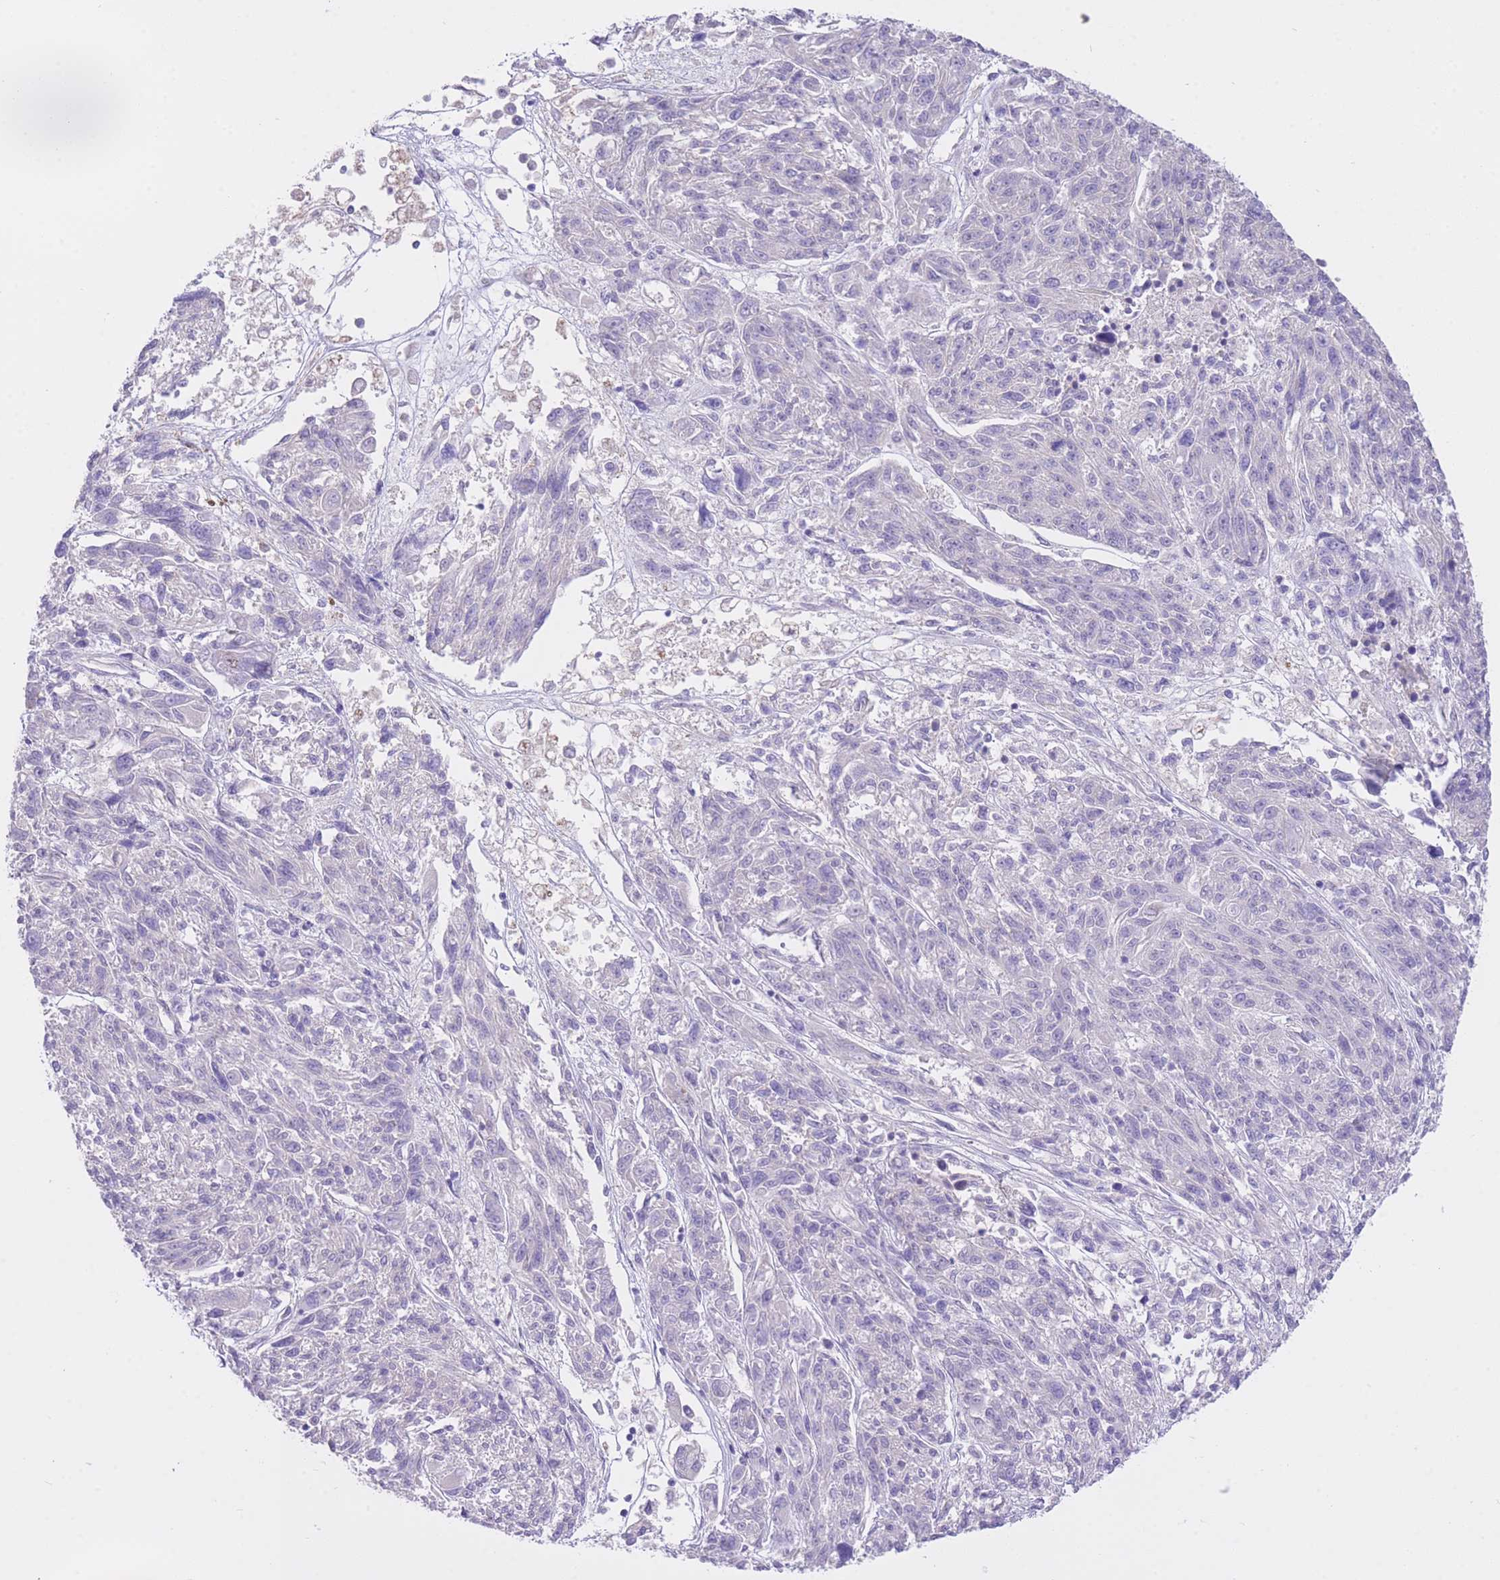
{"staining": {"intensity": "negative", "quantity": "none", "location": "none"}, "tissue": "melanoma", "cell_type": "Tumor cells", "image_type": "cancer", "snomed": [{"axis": "morphology", "description": "Malignant melanoma, NOS"}, {"axis": "topography", "description": "Skin"}], "caption": "Protein analysis of melanoma exhibits no significant expression in tumor cells.", "gene": "PGM1", "patient": {"sex": "male", "age": 53}}